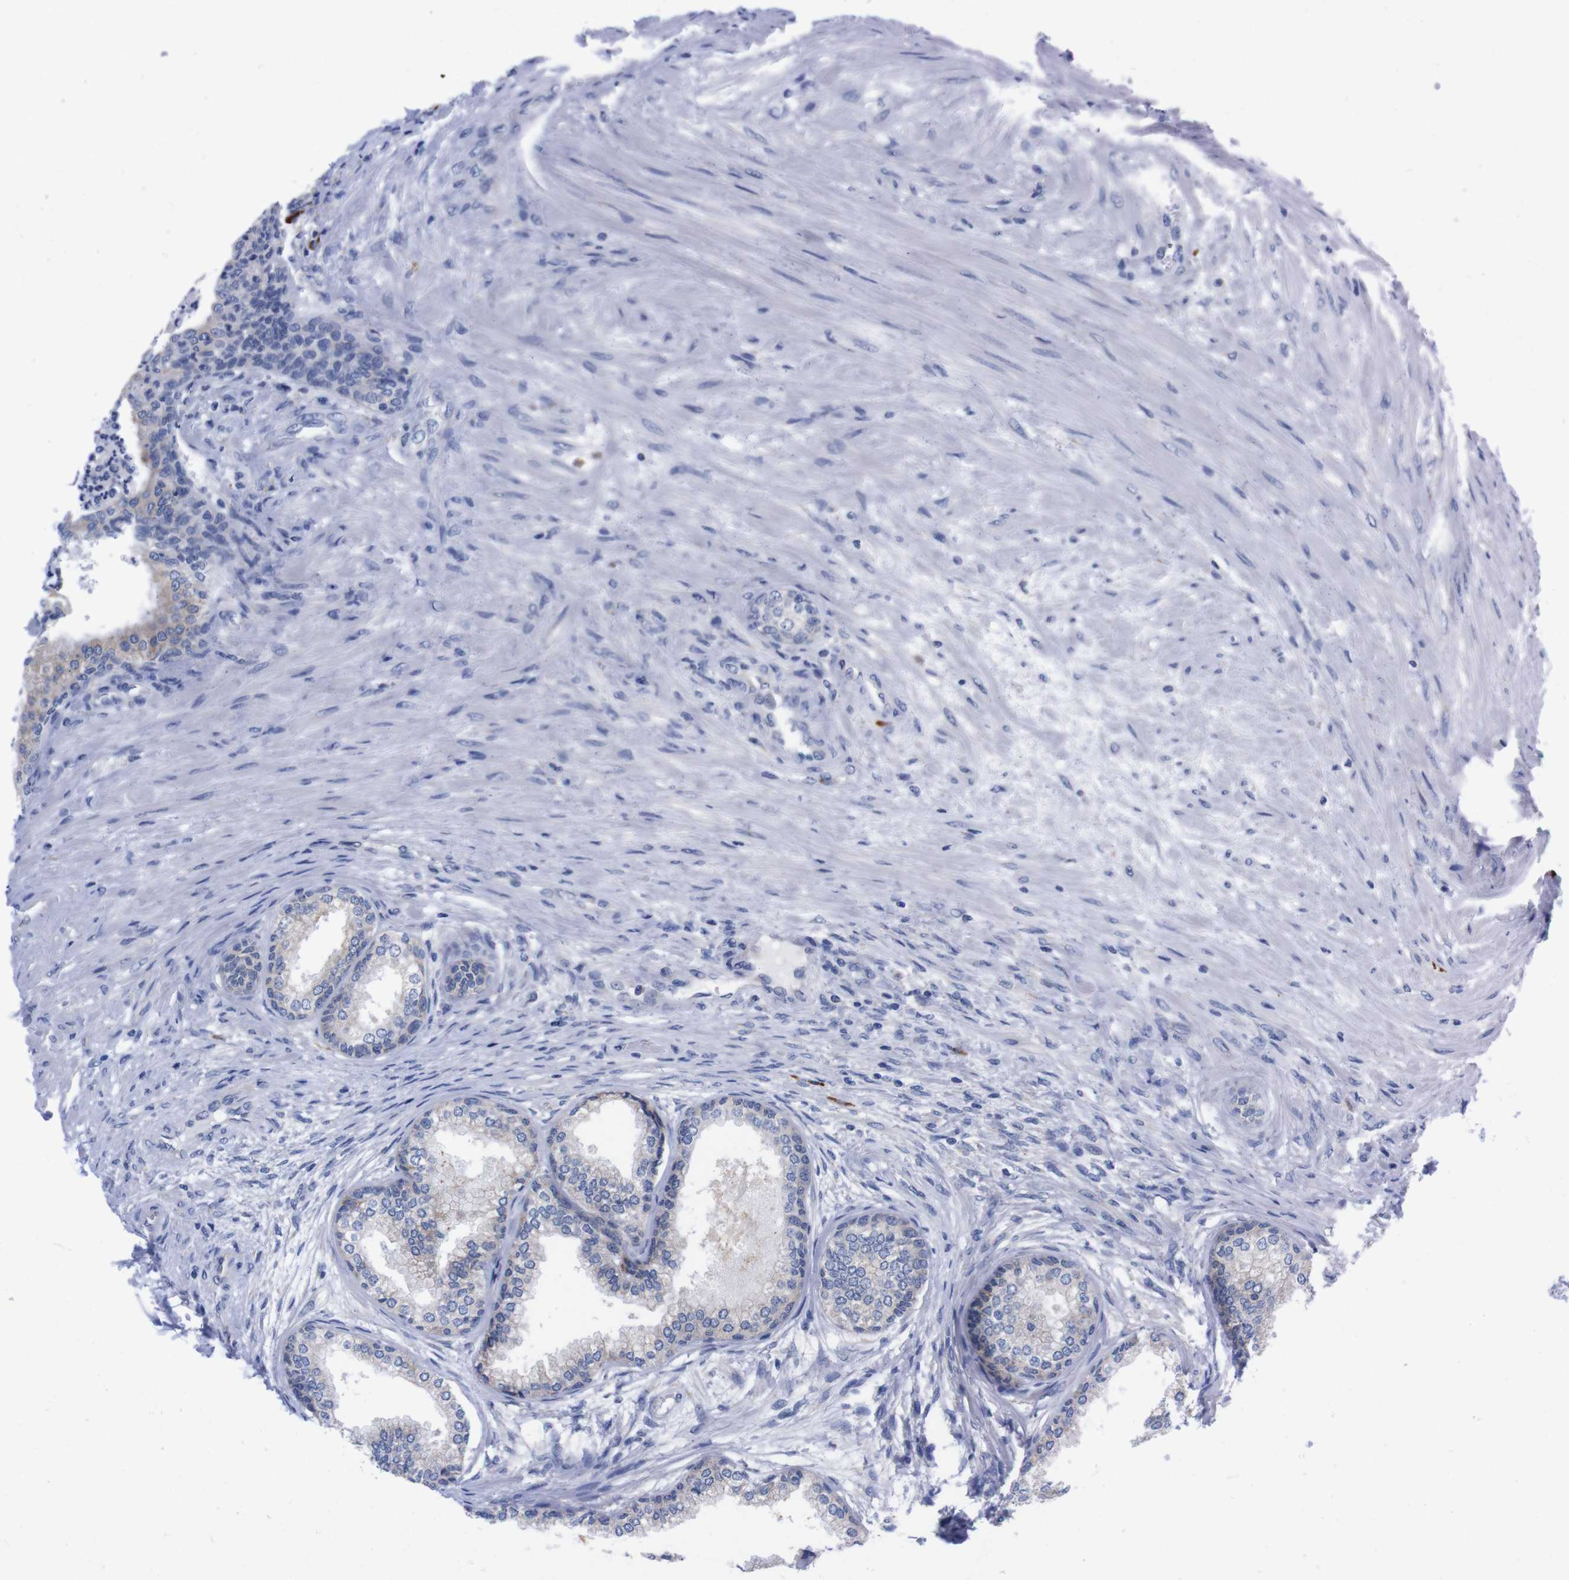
{"staining": {"intensity": "weak", "quantity": "<25%", "location": "cytoplasmic/membranous"}, "tissue": "prostate", "cell_type": "Glandular cells", "image_type": "normal", "snomed": [{"axis": "morphology", "description": "Normal tissue, NOS"}, {"axis": "topography", "description": "Prostate"}], "caption": "The immunohistochemistry photomicrograph has no significant expression in glandular cells of prostate.", "gene": "NEBL", "patient": {"sex": "male", "age": 76}}